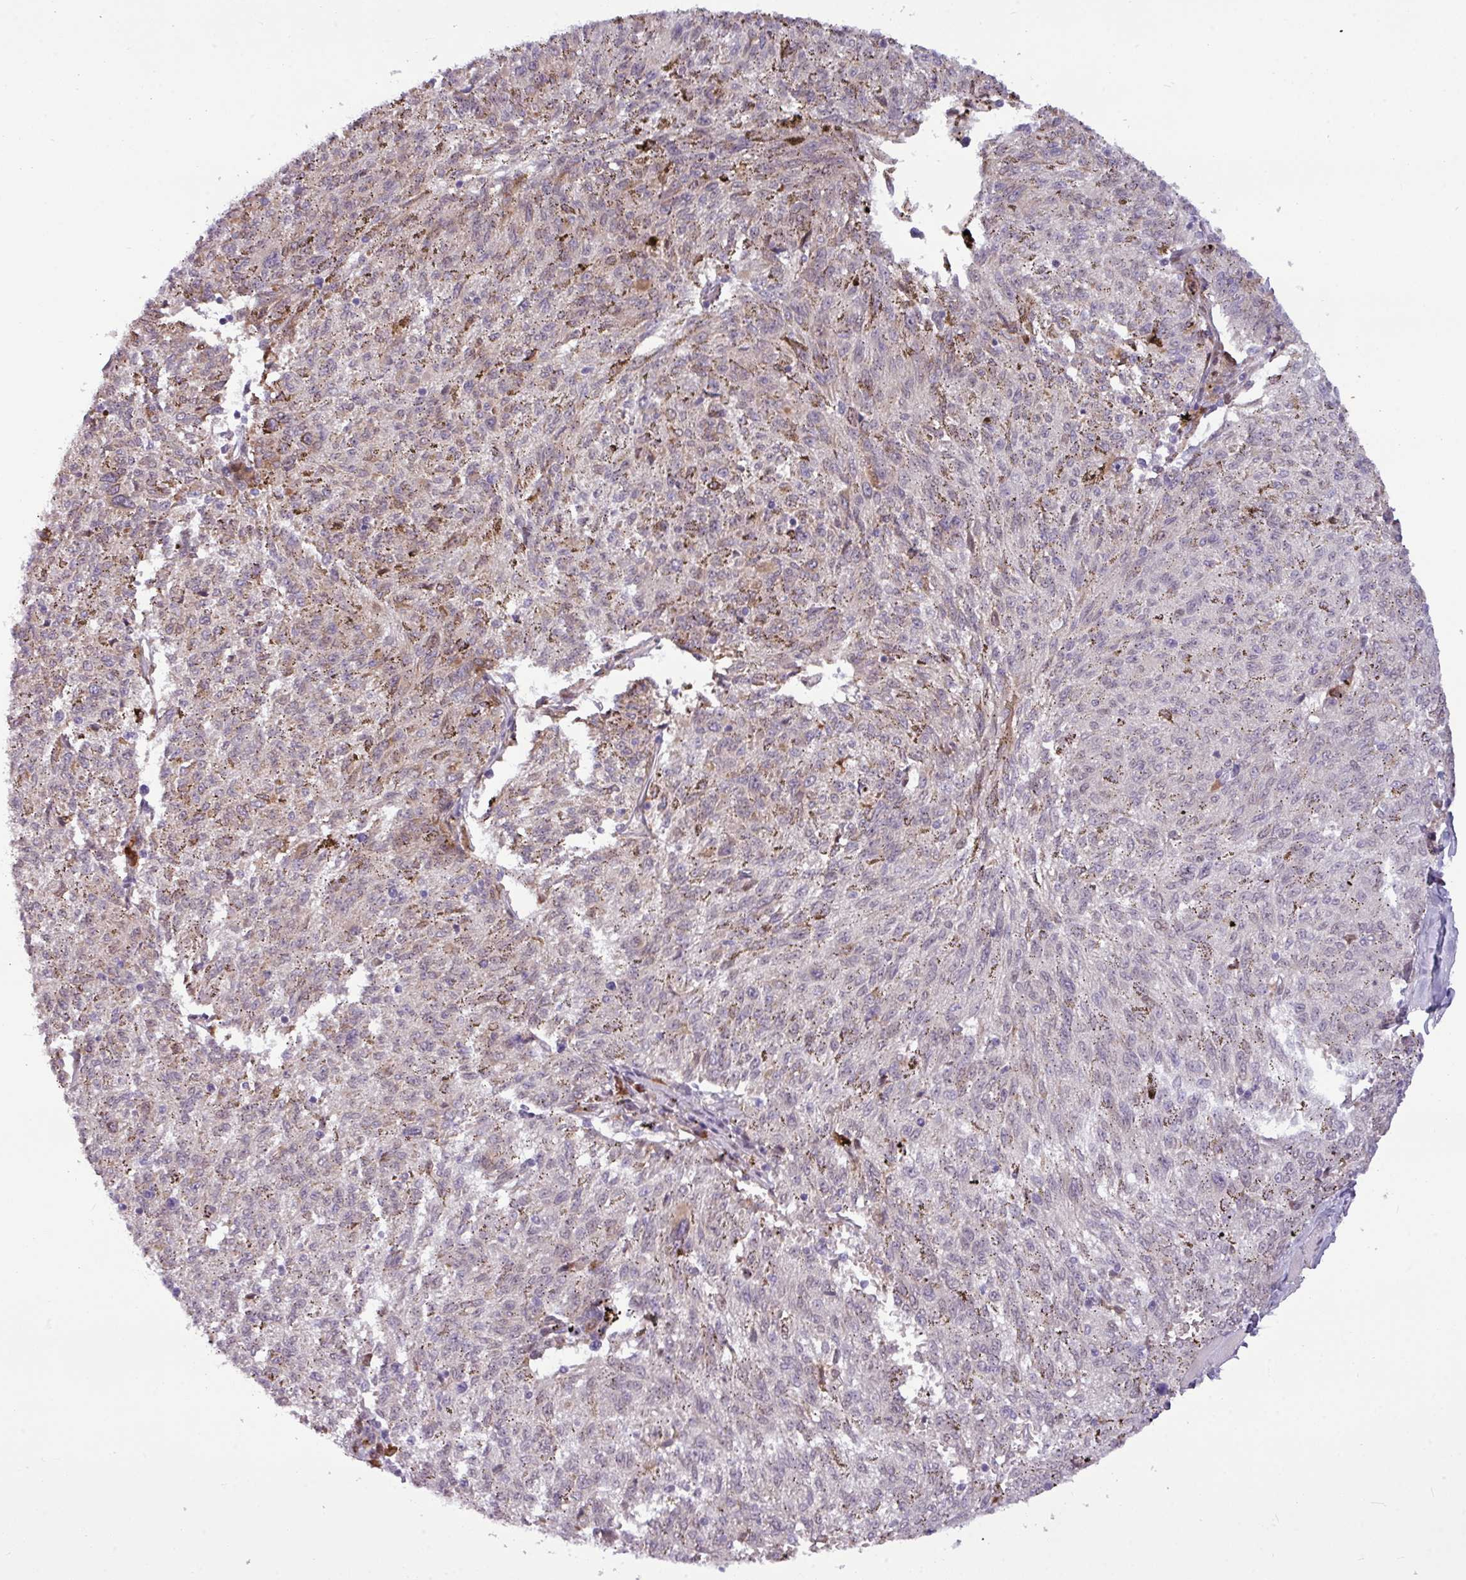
{"staining": {"intensity": "weak", "quantity": "25%-75%", "location": "cytoplasmic/membranous"}, "tissue": "melanoma", "cell_type": "Tumor cells", "image_type": "cancer", "snomed": [{"axis": "morphology", "description": "Malignant melanoma, NOS"}, {"axis": "topography", "description": "Skin"}], "caption": "Immunohistochemistry (IHC) of human melanoma reveals low levels of weak cytoplasmic/membranous staining in approximately 25%-75% of tumor cells. (DAB IHC with brightfield microscopy, high magnification).", "gene": "SLC66A2", "patient": {"sex": "female", "age": 72}}